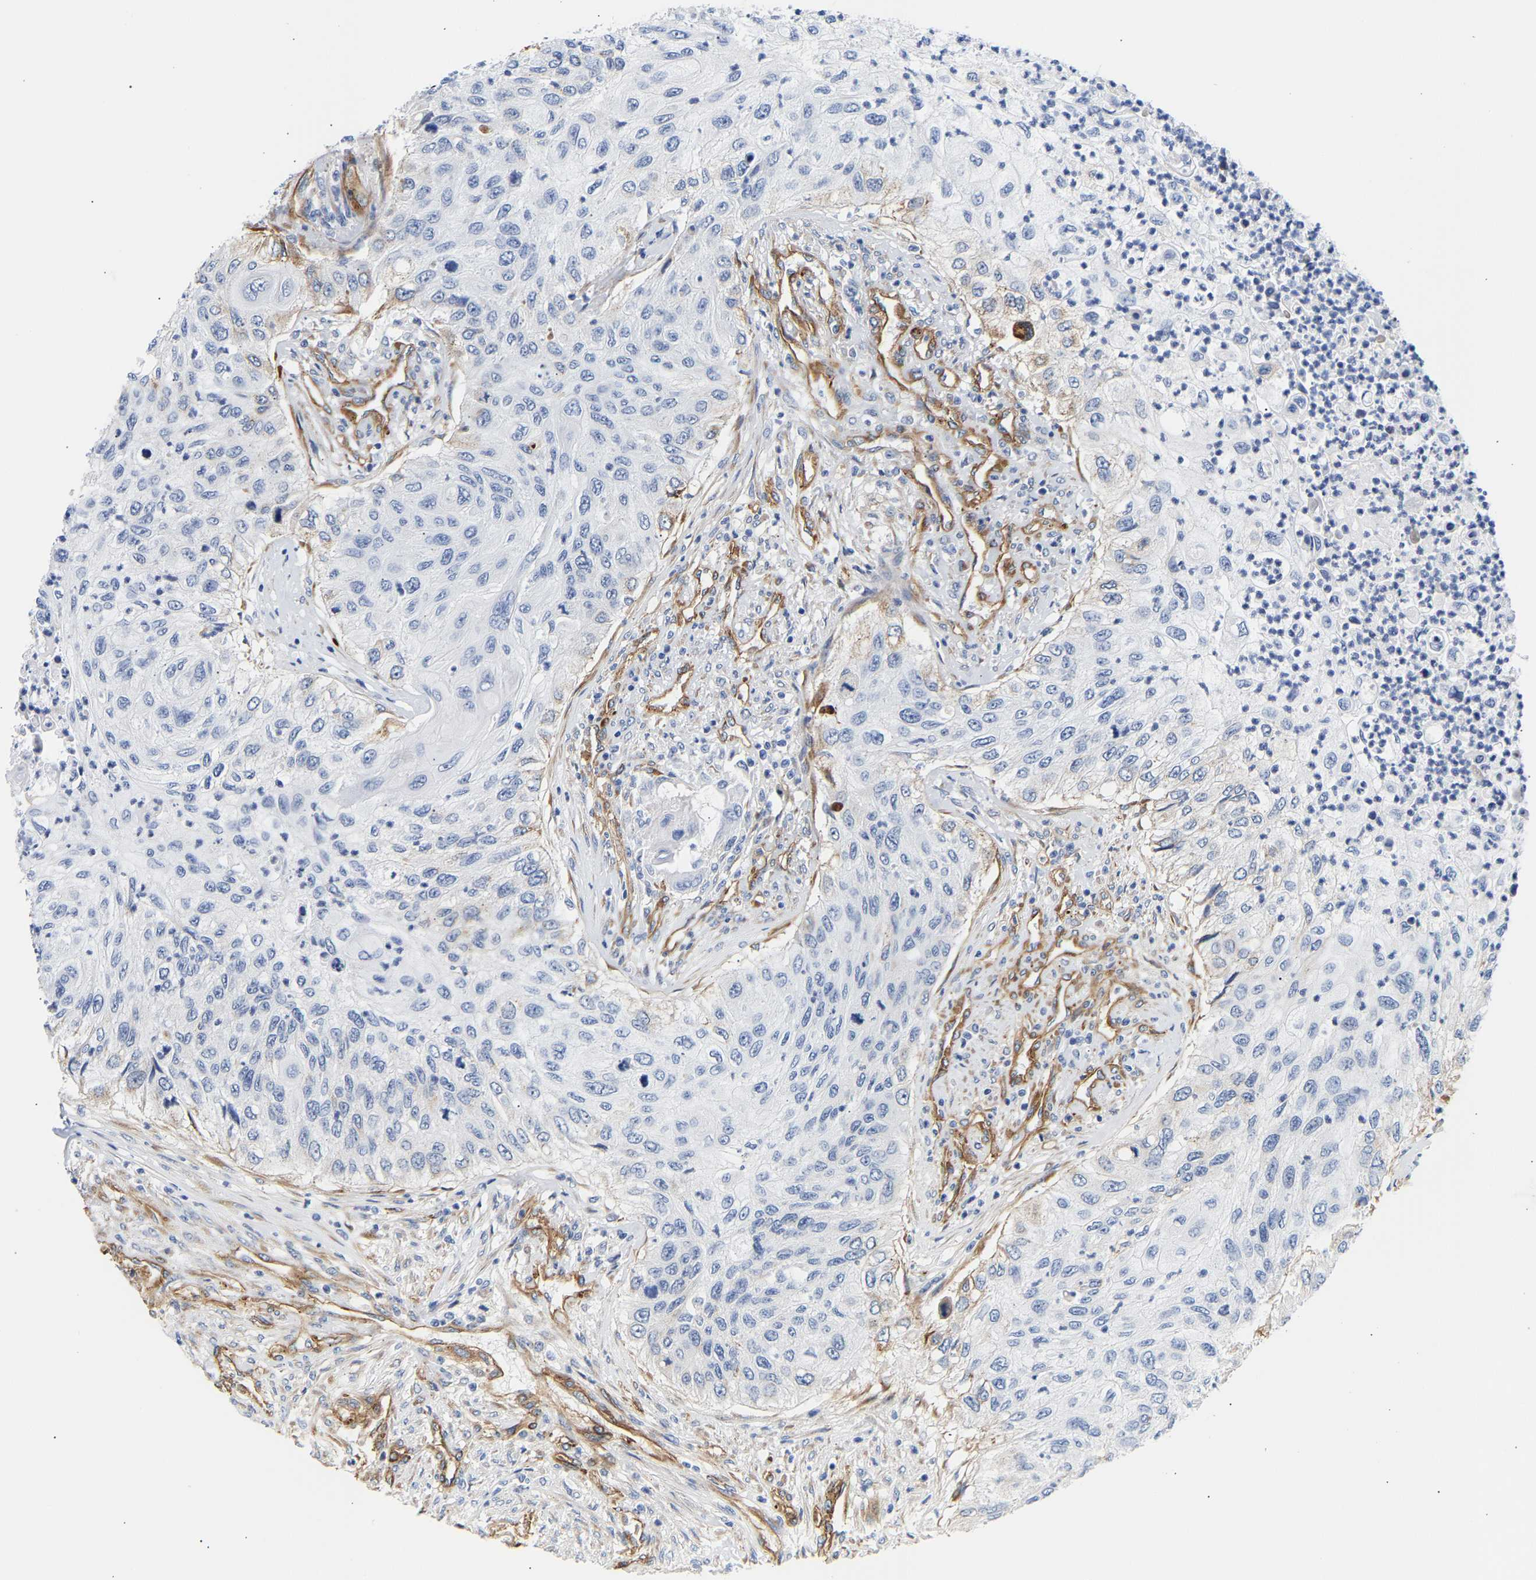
{"staining": {"intensity": "negative", "quantity": "none", "location": "none"}, "tissue": "urothelial cancer", "cell_type": "Tumor cells", "image_type": "cancer", "snomed": [{"axis": "morphology", "description": "Urothelial carcinoma, High grade"}, {"axis": "topography", "description": "Urinary bladder"}], "caption": "The micrograph demonstrates no significant positivity in tumor cells of urothelial cancer.", "gene": "IGFBP7", "patient": {"sex": "female", "age": 60}}